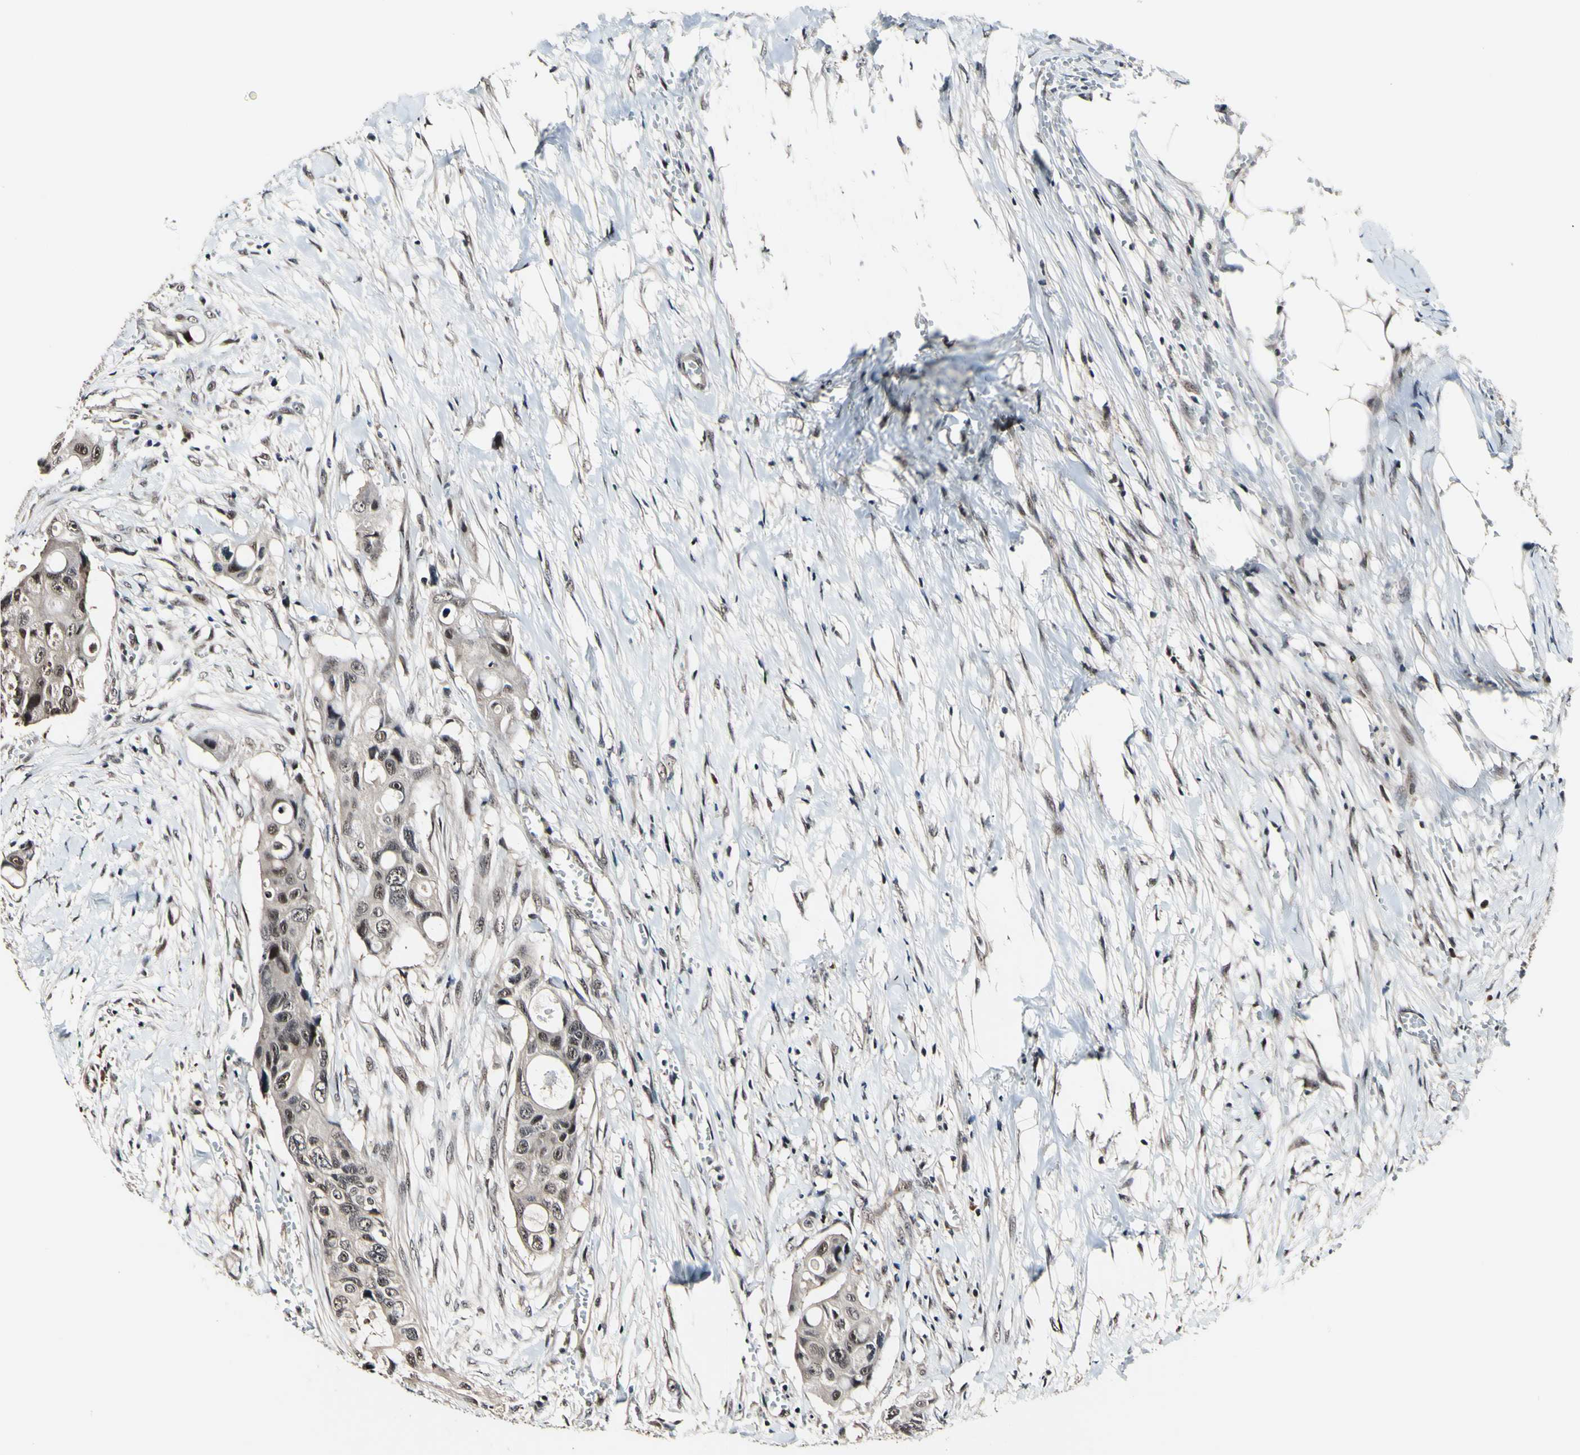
{"staining": {"intensity": "weak", "quantity": ">75%", "location": "cytoplasmic/membranous,nuclear"}, "tissue": "colorectal cancer", "cell_type": "Tumor cells", "image_type": "cancer", "snomed": [{"axis": "morphology", "description": "Adenocarcinoma, NOS"}, {"axis": "topography", "description": "Colon"}], "caption": "Protein expression analysis of human colorectal cancer reveals weak cytoplasmic/membranous and nuclear positivity in about >75% of tumor cells. The protein of interest is stained brown, and the nuclei are stained in blue (DAB (3,3'-diaminobenzidine) IHC with brightfield microscopy, high magnification).", "gene": "PSMD10", "patient": {"sex": "female", "age": 57}}